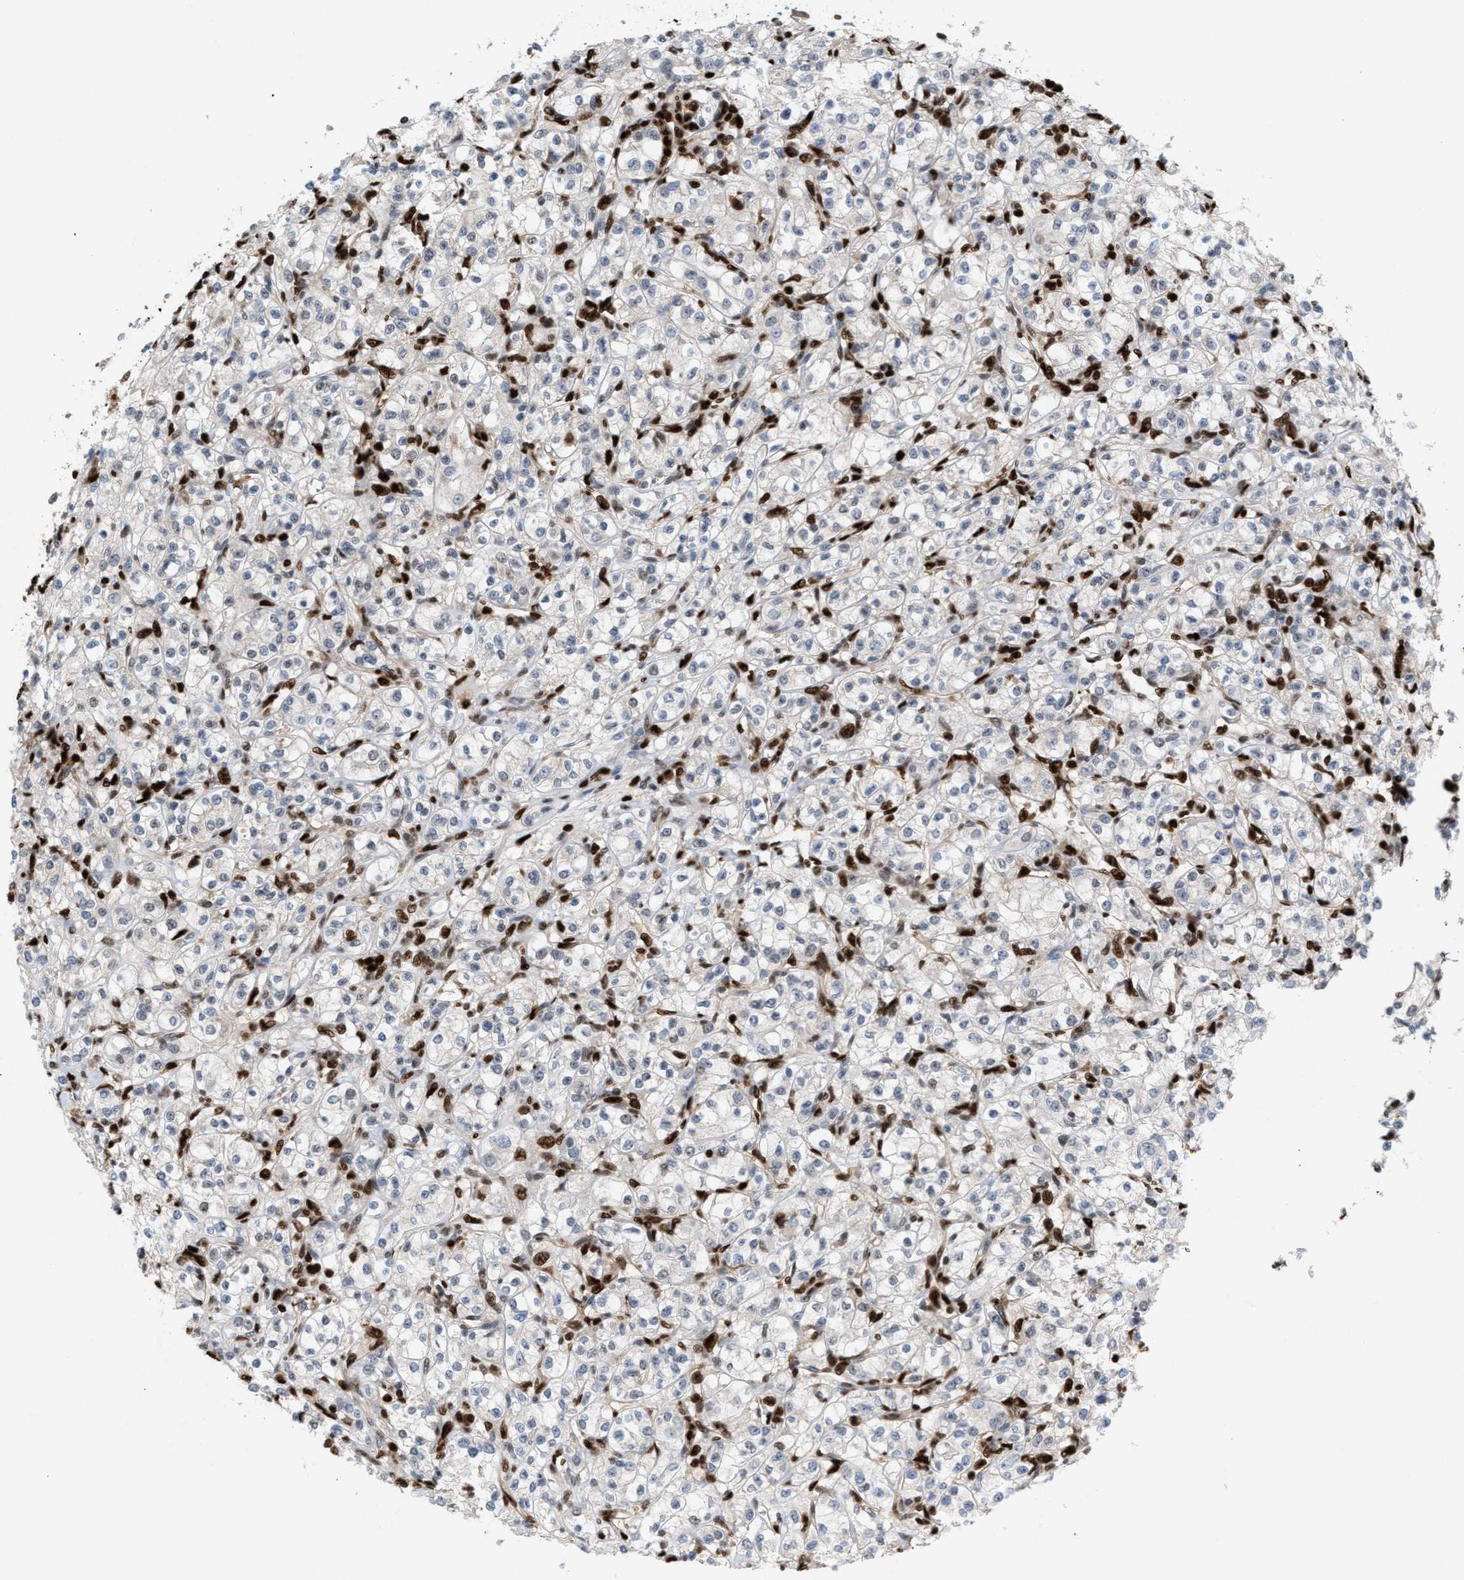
{"staining": {"intensity": "strong", "quantity": "<25%", "location": "nuclear"}, "tissue": "renal cancer", "cell_type": "Tumor cells", "image_type": "cancer", "snomed": [{"axis": "morphology", "description": "Adenocarcinoma, NOS"}, {"axis": "topography", "description": "Kidney"}], "caption": "Tumor cells demonstrate medium levels of strong nuclear expression in approximately <25% of cells in human renal cancer (adenocarcinoma).", "gene": "RNASEK-C17orf49", "patient": {"sex": "male", "age": 77}}